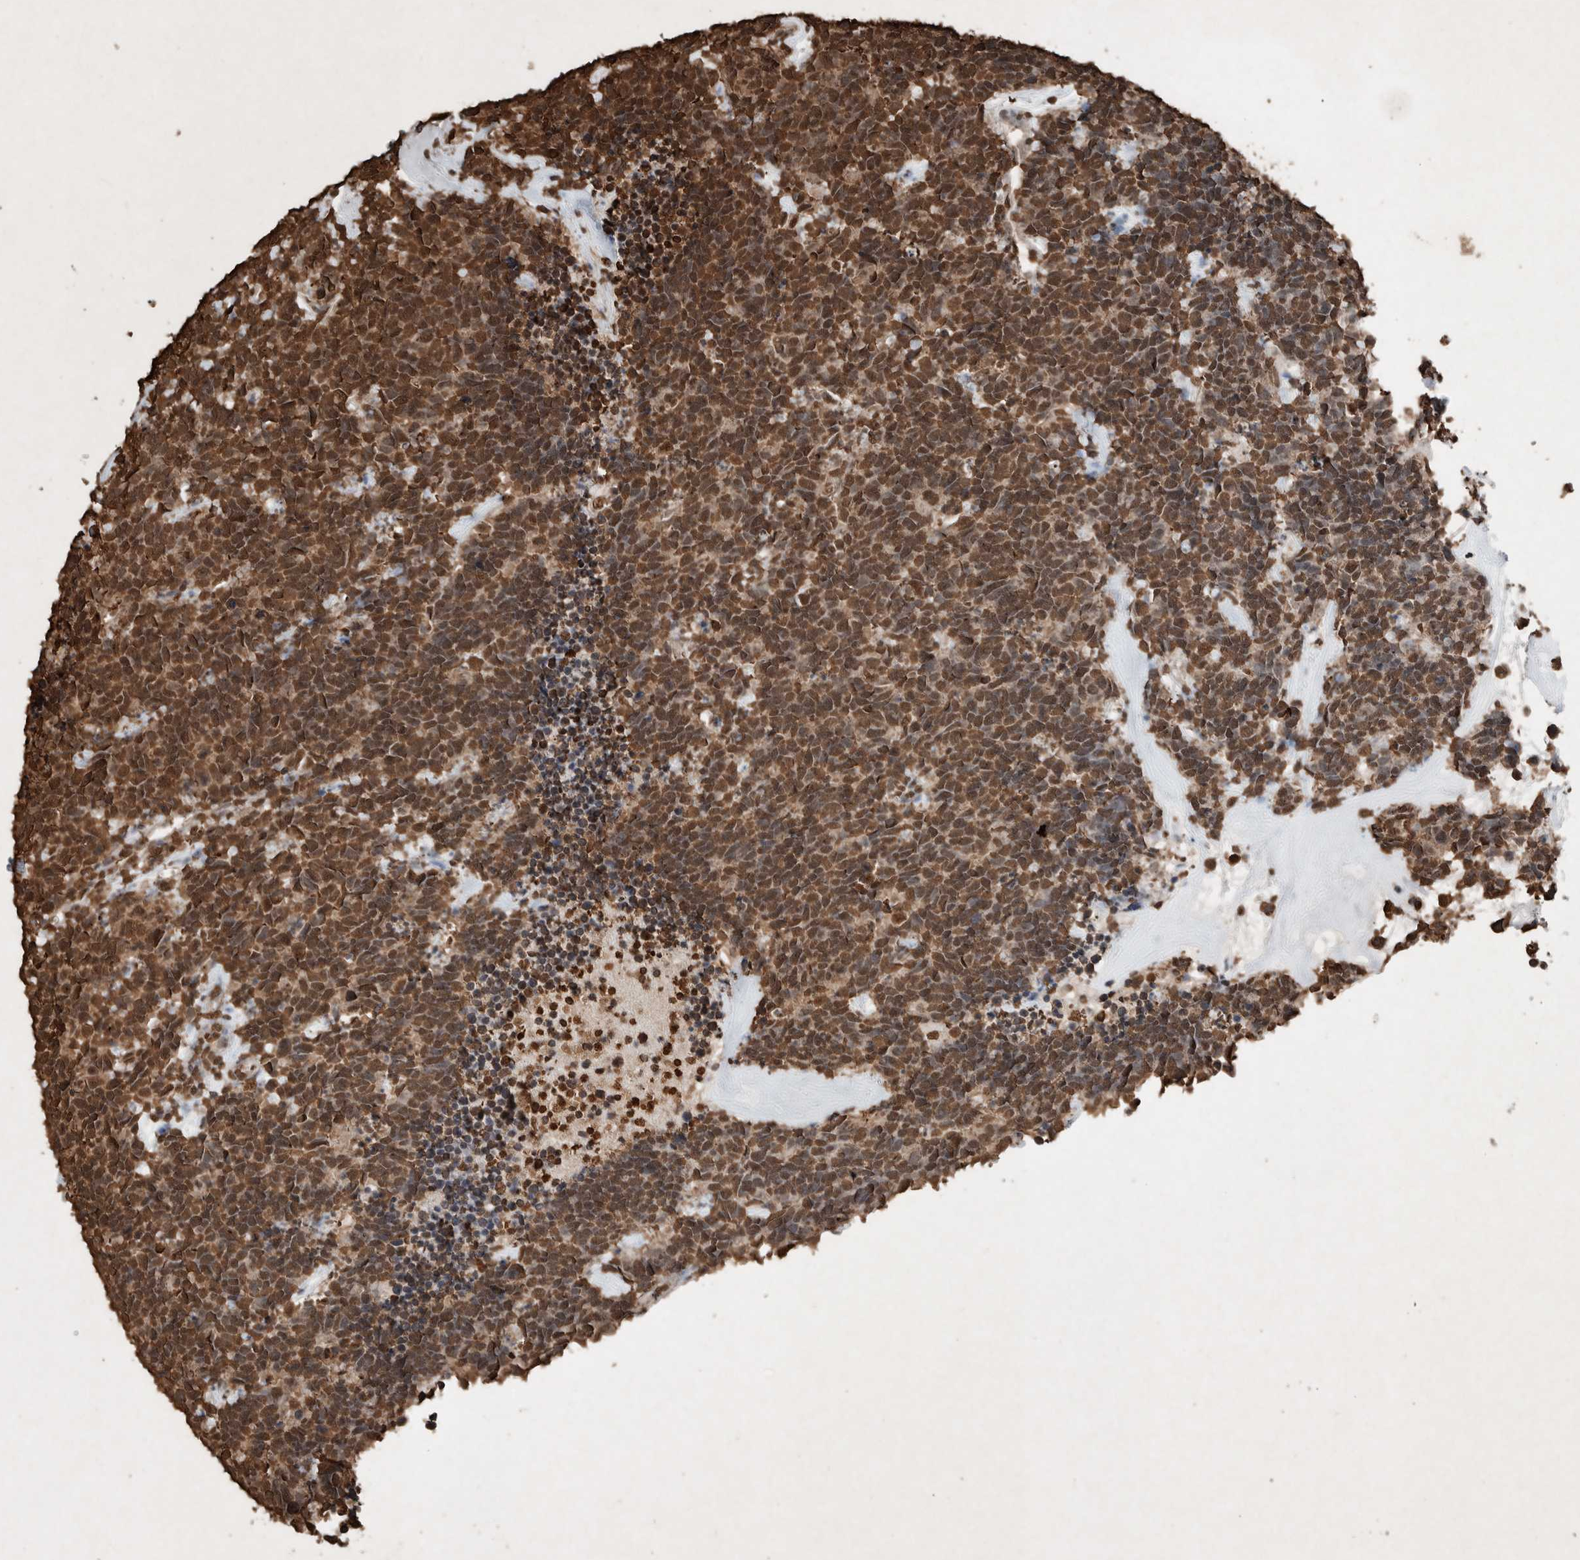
{"staining": {"intensity": "strong", "quantity": ">75%", "location": "nuclear"}, "tissue": "carcinoid", "cell_type": "Tumor cells", "image_type": "cancer", "snomed": [{"axis": "morphology", "description": "Carcinoma, NOS"}, {"axis": "morphology", "description": "Carcinoid, malignant, NOS"}, {"axis": "topography", "description": "Urinary bladder"}], "caption": "This image shows immunohistochemistry staining of human carcinoid (malignant), with high strong nuclear positivity in approximately >75% of tumor cells.", "gene": "FSTL3", "patient": {"sex": "male", "age": 57}}